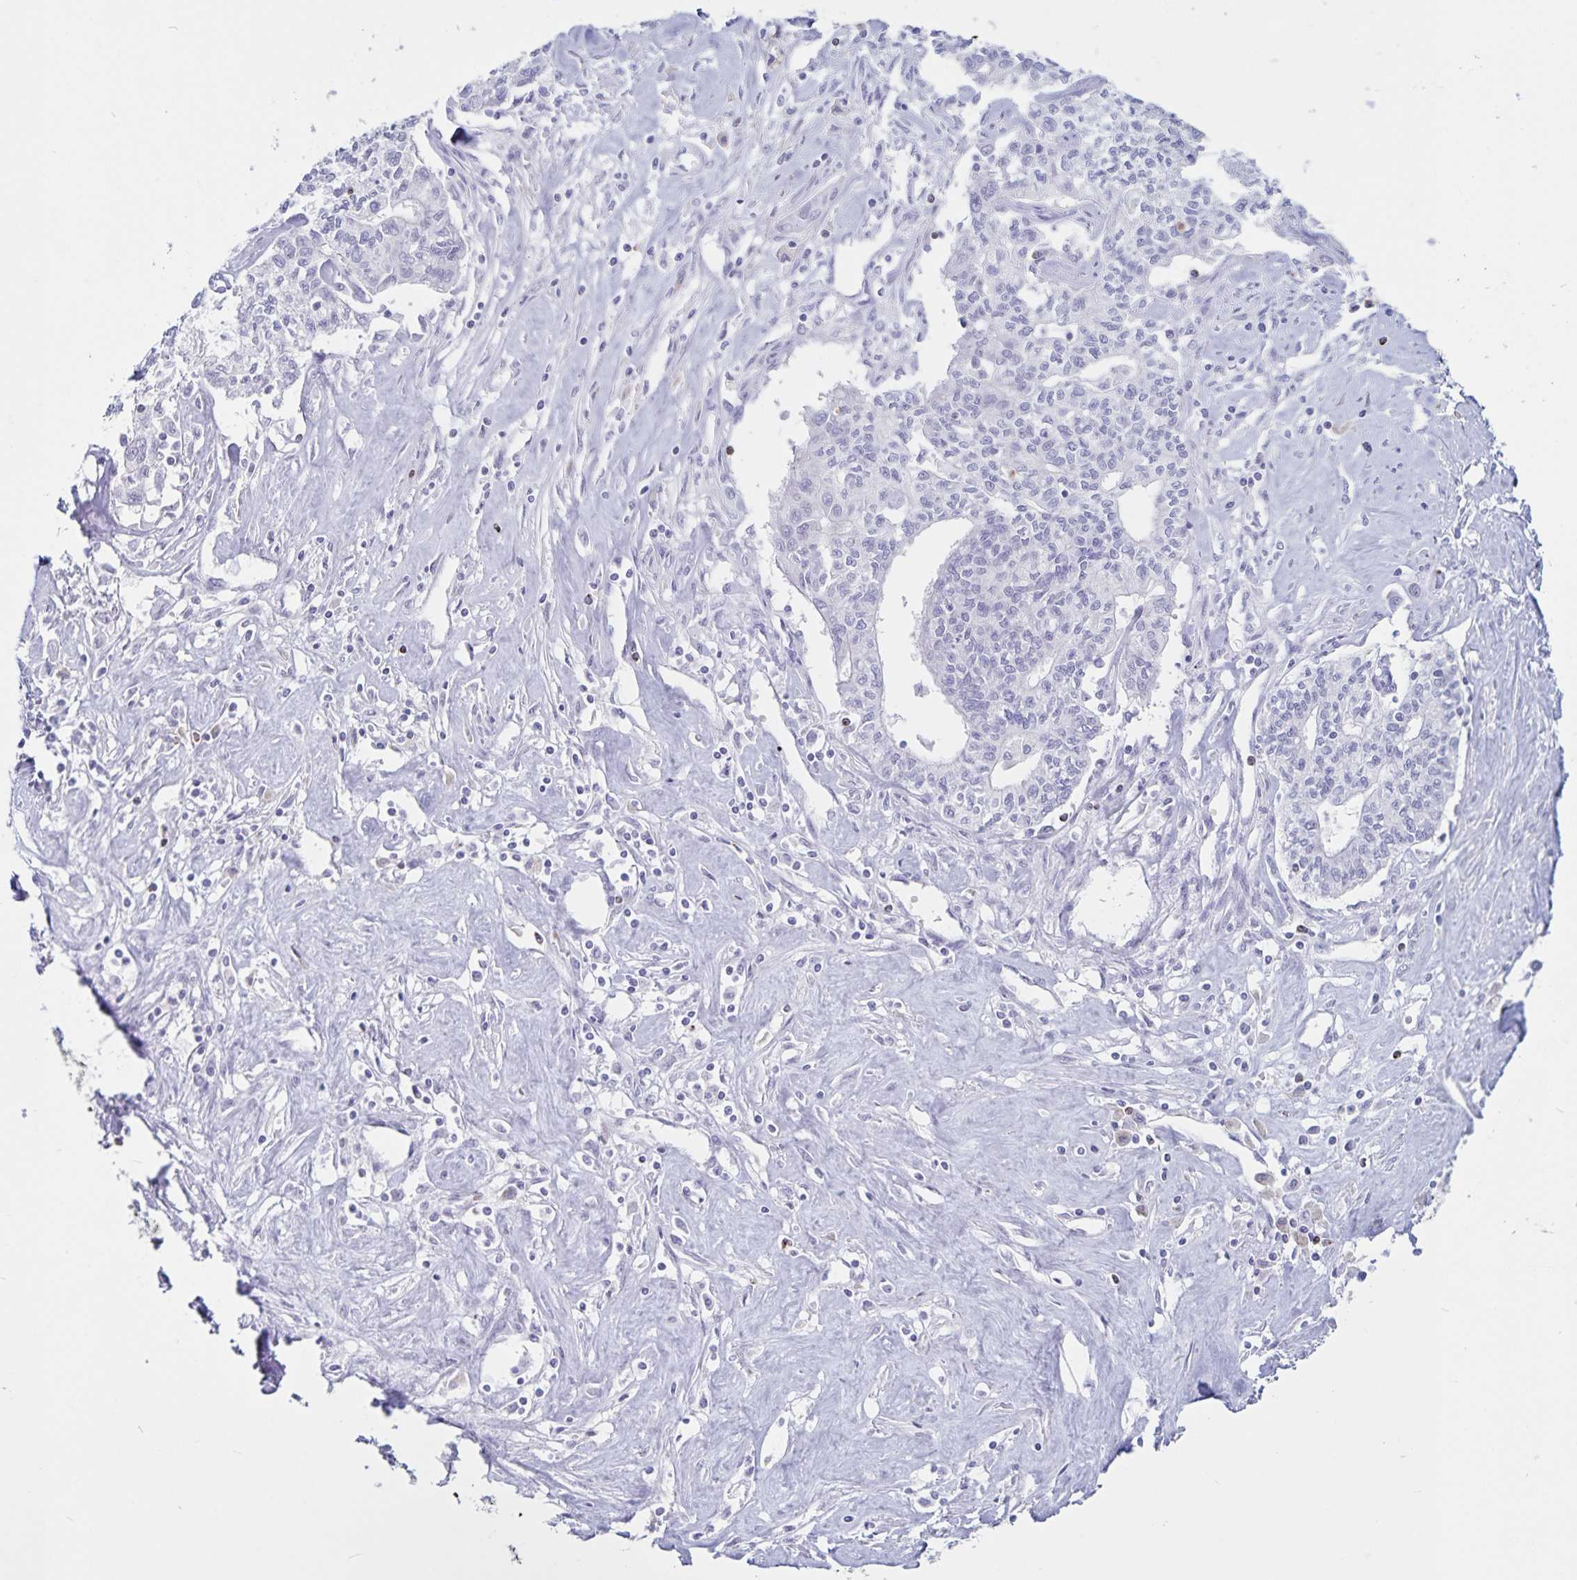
{"staining": {"intensity": "negative", "quantity": "none", "location": "none"}, "tissue": "liver cancer", "cell_type": "Tumor cells", "image_type": "cancer", "snomed": [{"axis": "morphology", "description": "Cholangiocarcinoma"}, {"axis": "topography", "description": "Liver"}], "caption": "The photomicrograph reveals no significant expression in tumor cells of liver cancer.", "gene": "GNLY", "patient": {"sex": "female", "age": 61}}